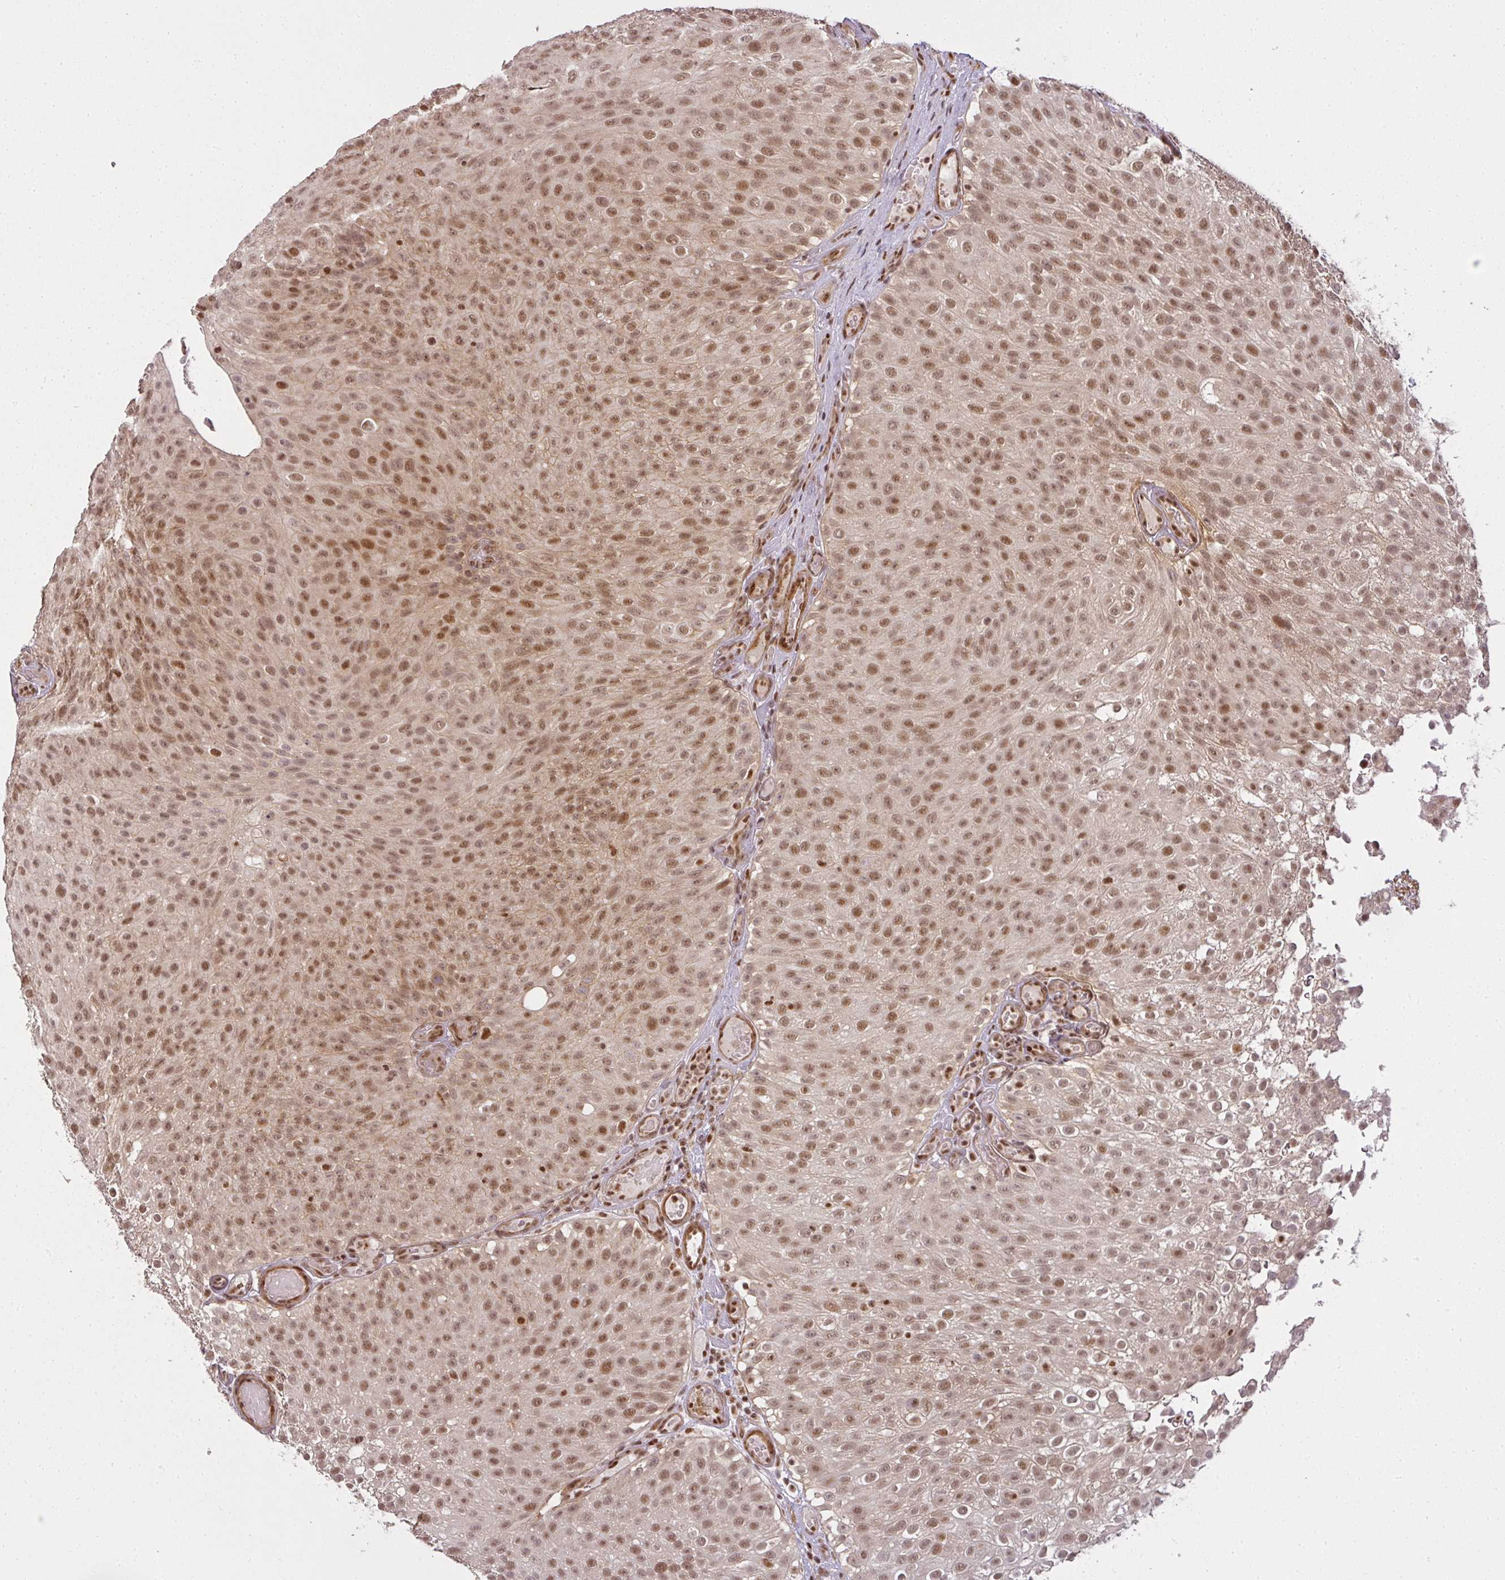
{"staining": {"intensity": "moderate", "quantity": ">75%", "location": "nuclear"}, "tissue": "urothelial cancer", "cell_type": "Tumor cells", "image_type": "cancer", "snomed": [{"axis": "morphology", "description": "Urothelial carcinoma, Low grade"}, {"axis": "topography", "description": "Urinary bladder"}], "caption": "Human urothelial carcinoma (low-grade) stained for a protein (brown) demonstrates moderate nuclear positive expression in approximately >75% of tumor cells.", "gene": "GPRIN2", "patient": {"sex": "male", "age": 78}}